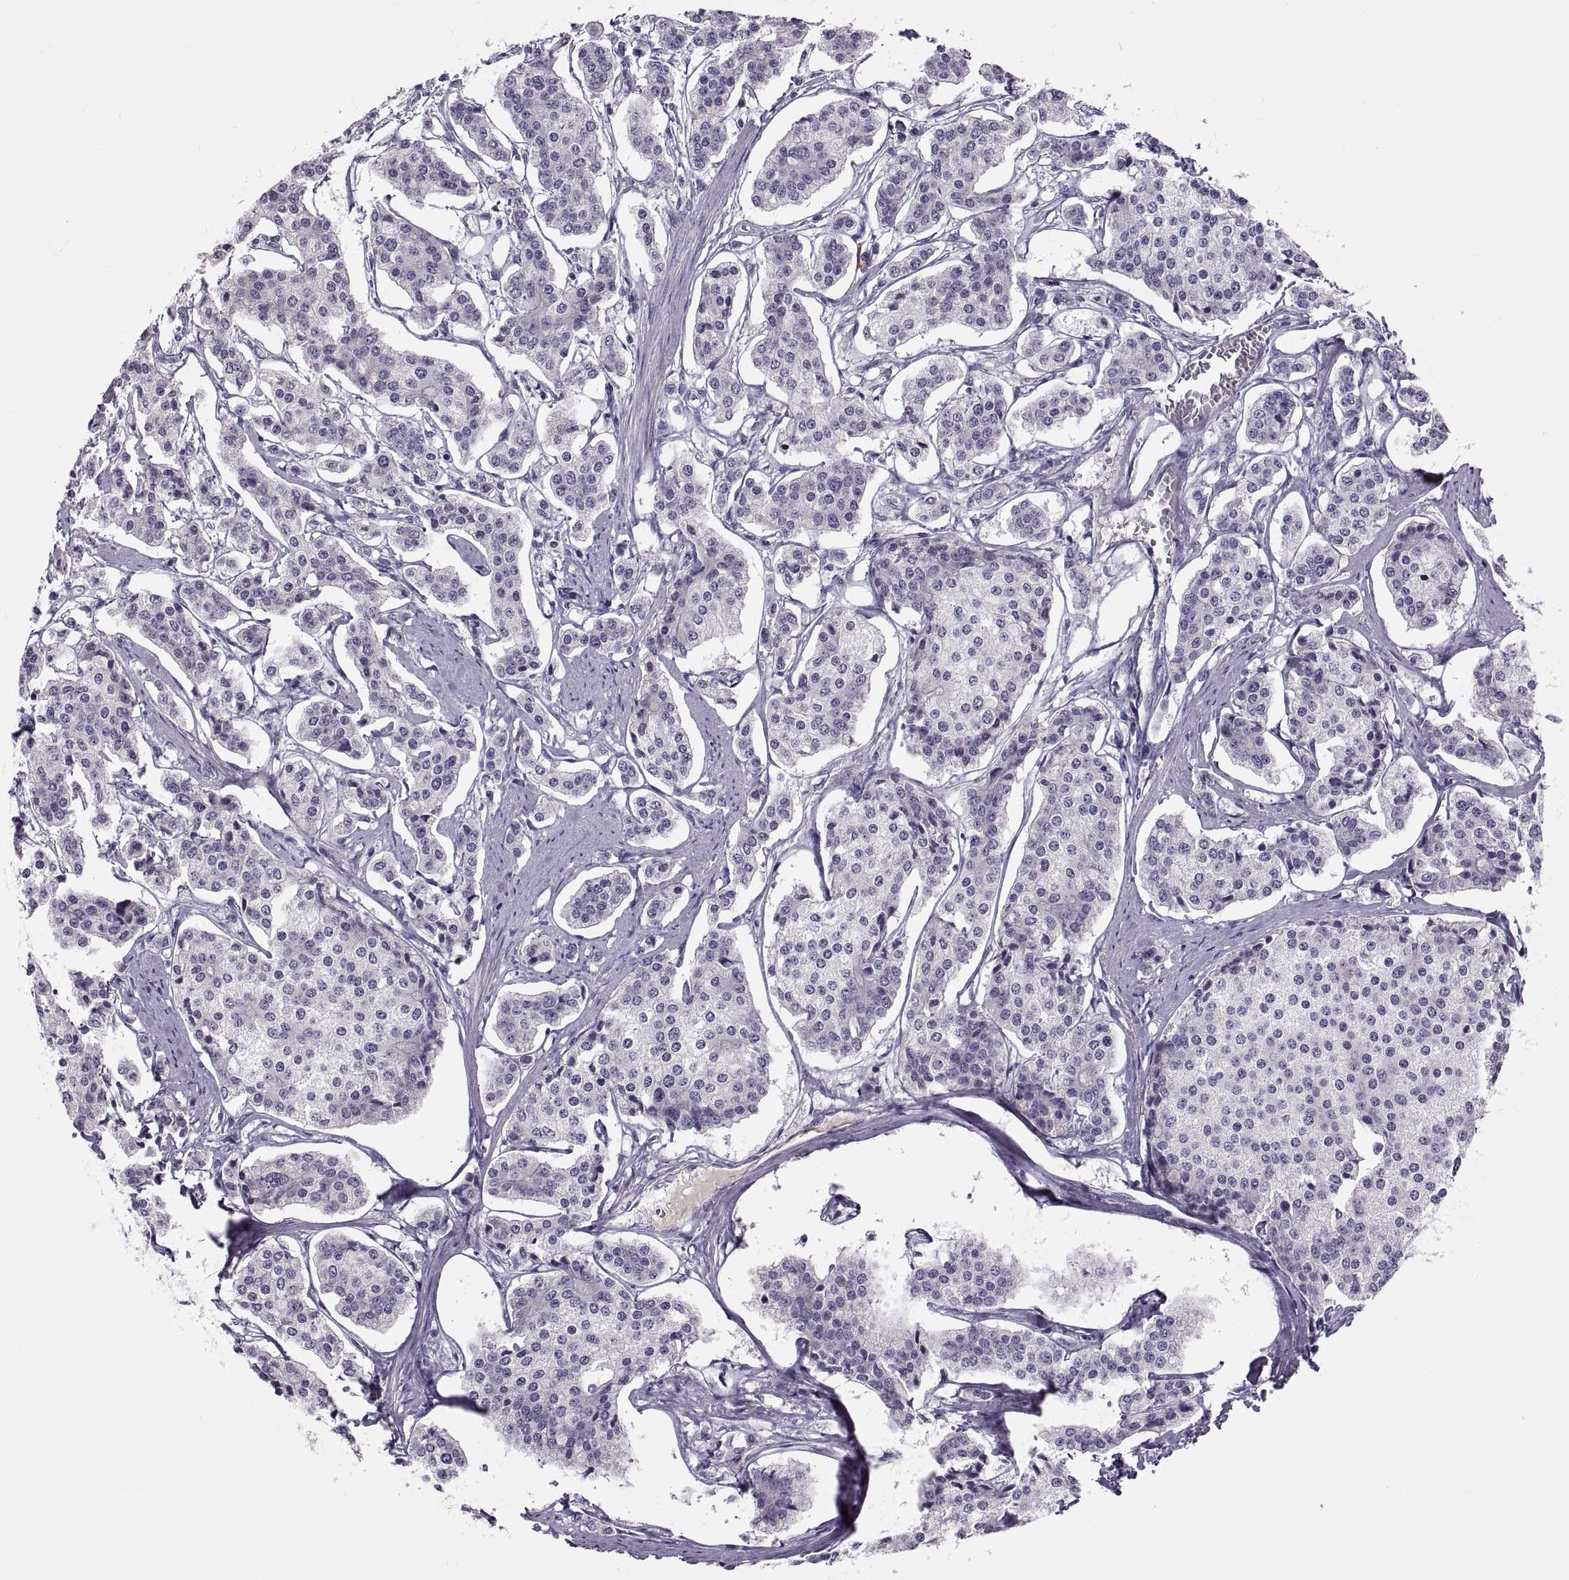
{"staining": {"intensity": "negative", "quantity": "none", "location": "none"}, "tissue": "carcinoid", "cell_type": "Tumor cells", "image_type": "cancer", "snomed": [{"axis": "morphology", "description": "Carcinoid, malignant, NOS"}, {"axis": "topography", "description": "Small intestine"}], "caption": "This is an immunohistochemistry (IHC) micrograph of human malignant carcinoid. There is no positivity in tumor cells.", "gene": "CHCT1", "patient": {"sex": "female", "age": 65}}